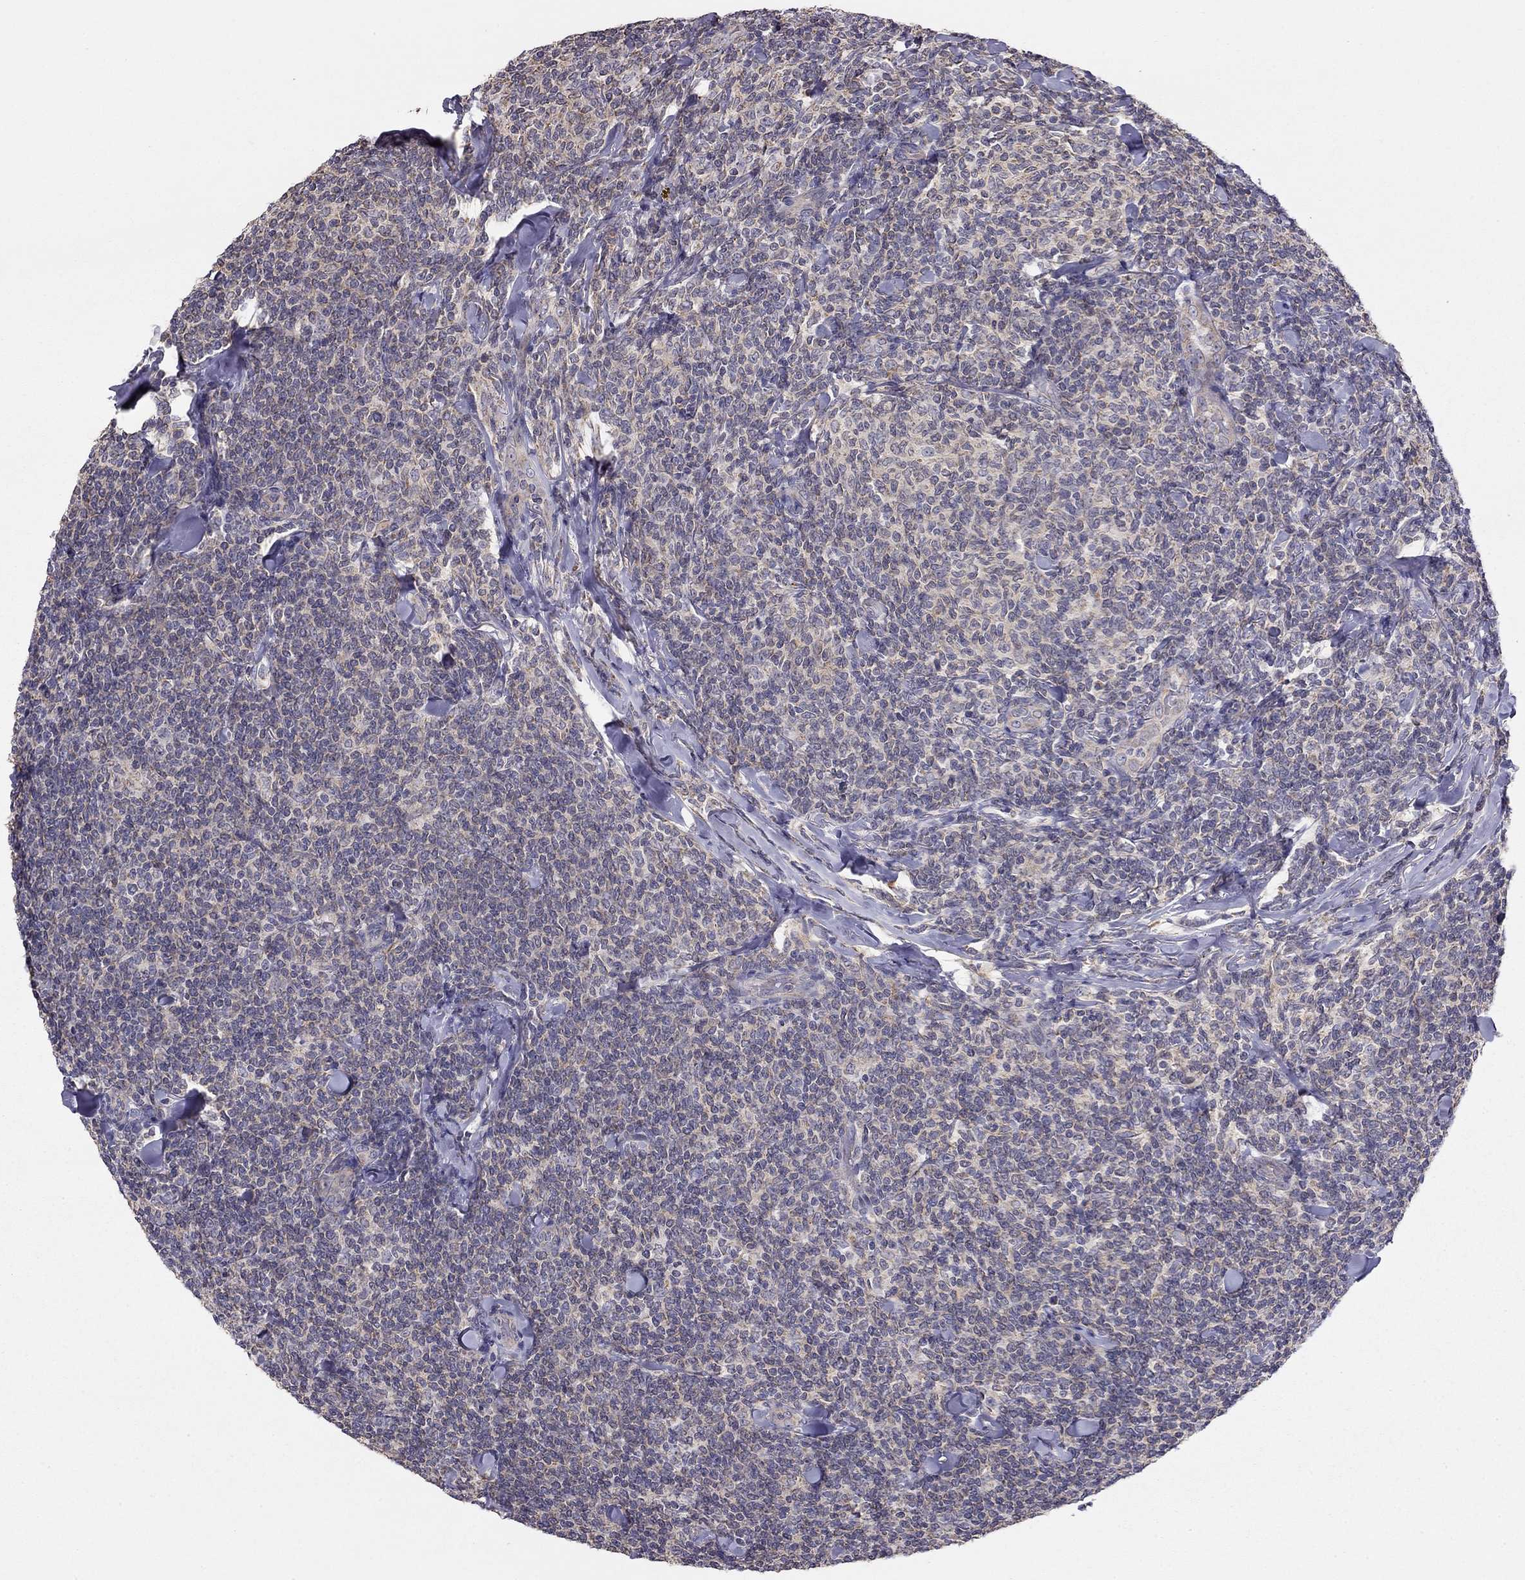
{"staining": {"intensity": "negative", "quantity": "none", "location": "none"}, "tissue": "lymphoma", "cell_type": "Tumor cells", "image_type": "cancer", "snomed": [{"axis": "morphology", "description": "Malignant lymphoma, non-Hodgkin's type, Low grade"}, {"axis": "topography", "description": "Lymph node"}], "caption": "Immunohistochemical staining of low-grade malignant lymphoma, non-Hodgkin's type exhibits no significant expression in tumor cells.", "gene": "LRIT3", "patient": {"sex": "female", "age": 56}}